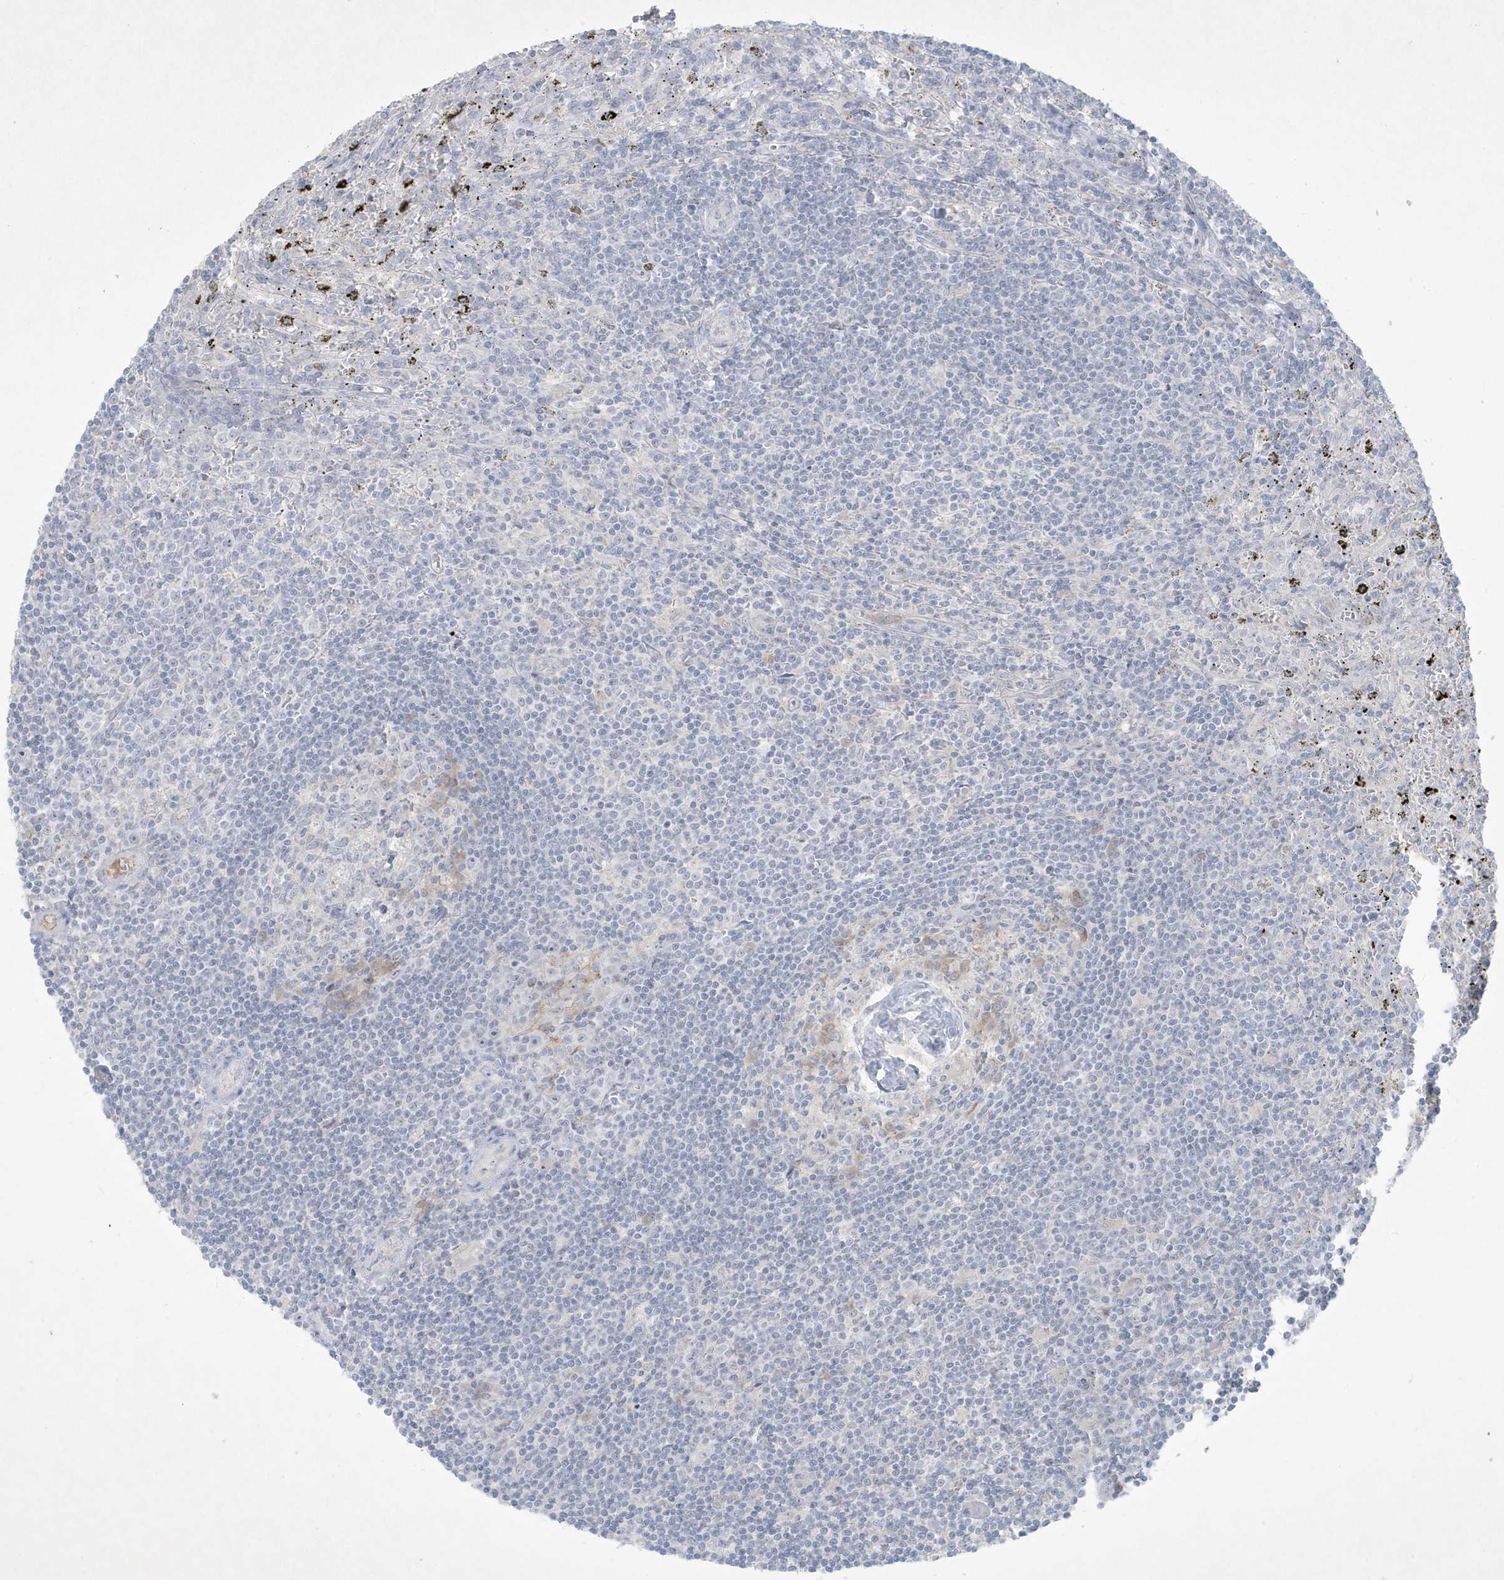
{"staining": {"intensity": "negative", "quantity": "none", "location": "none"}, "tissue": "lymphoma", "cell_type": "Tumor cells", "image_type": "cancer", "snomed": [{"axis": "morphology", "description": "Malignant lymphoma, non-Hodgkin's type, Low grade"}, {"axis": "topography", "description": "Spleen"}], "caption": "IHC photomicrograph of human low-grade malignant lymphoma, non-Hodgkin's type stained for a protein (brown), which shows no staining in tumor cells.", "gene": "CCDC24", "patient": {"sex": "male", "age": 76}}